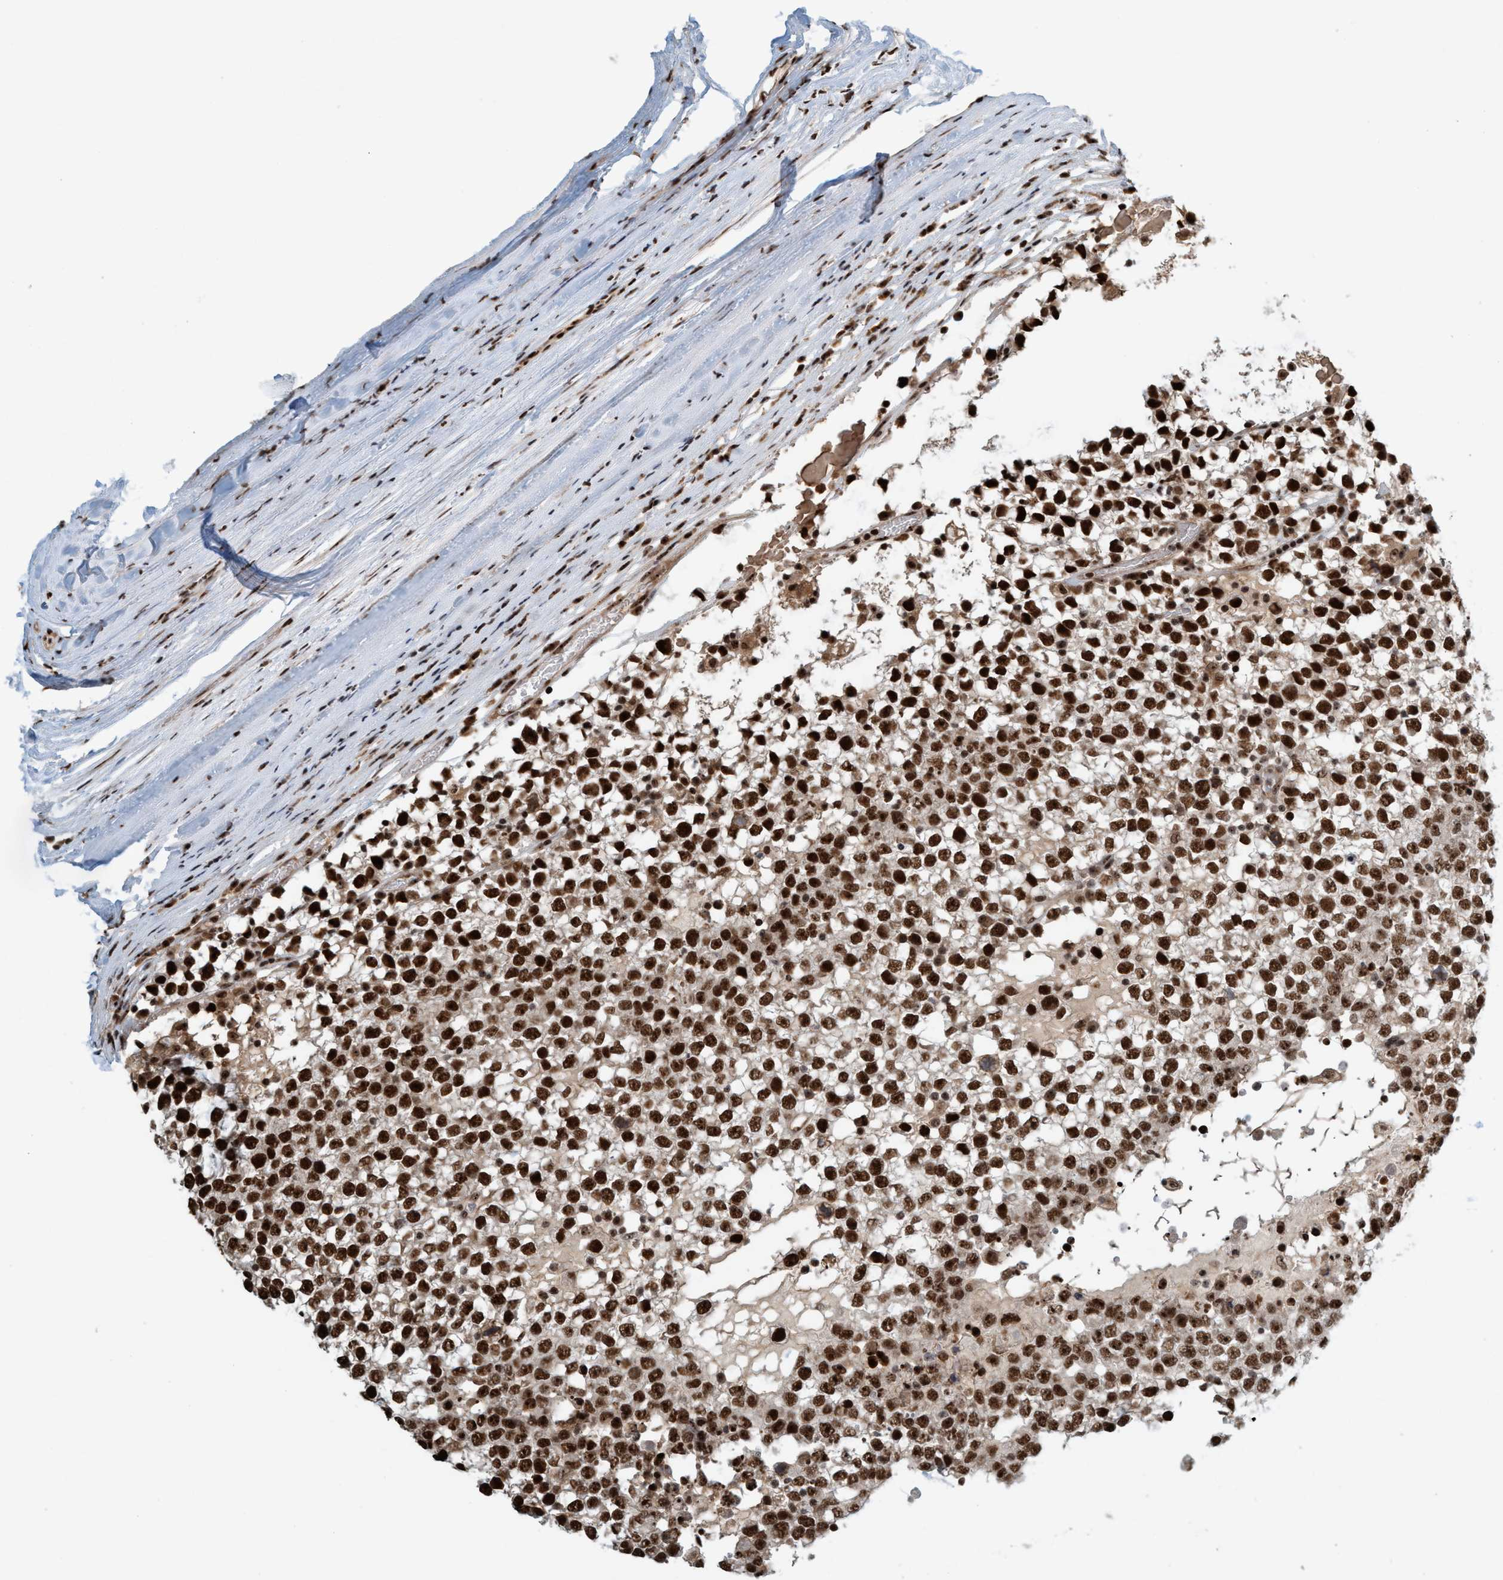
{"staining": {"intensity": "strong", "quantity": ">75%", "location": "nuclear"}, "tissue": "testis cancer", "cell_type": "Tumor cells", "image_type": "cancer", "snomed": [{"axis": "morphology", "description": "Seminoma, NOS"}, {"axis": "topography", "description": "Testis"}], "caption": "A photomicrograph of testis cancer (seminoma) stained for a protein exhibits strong nuclear brown staining in tumor cells. (Brightfield microscopy of DAB IHC at high magnification).", "gene": "SMCR8", "patient": {"sex": "male", "age": 65}}